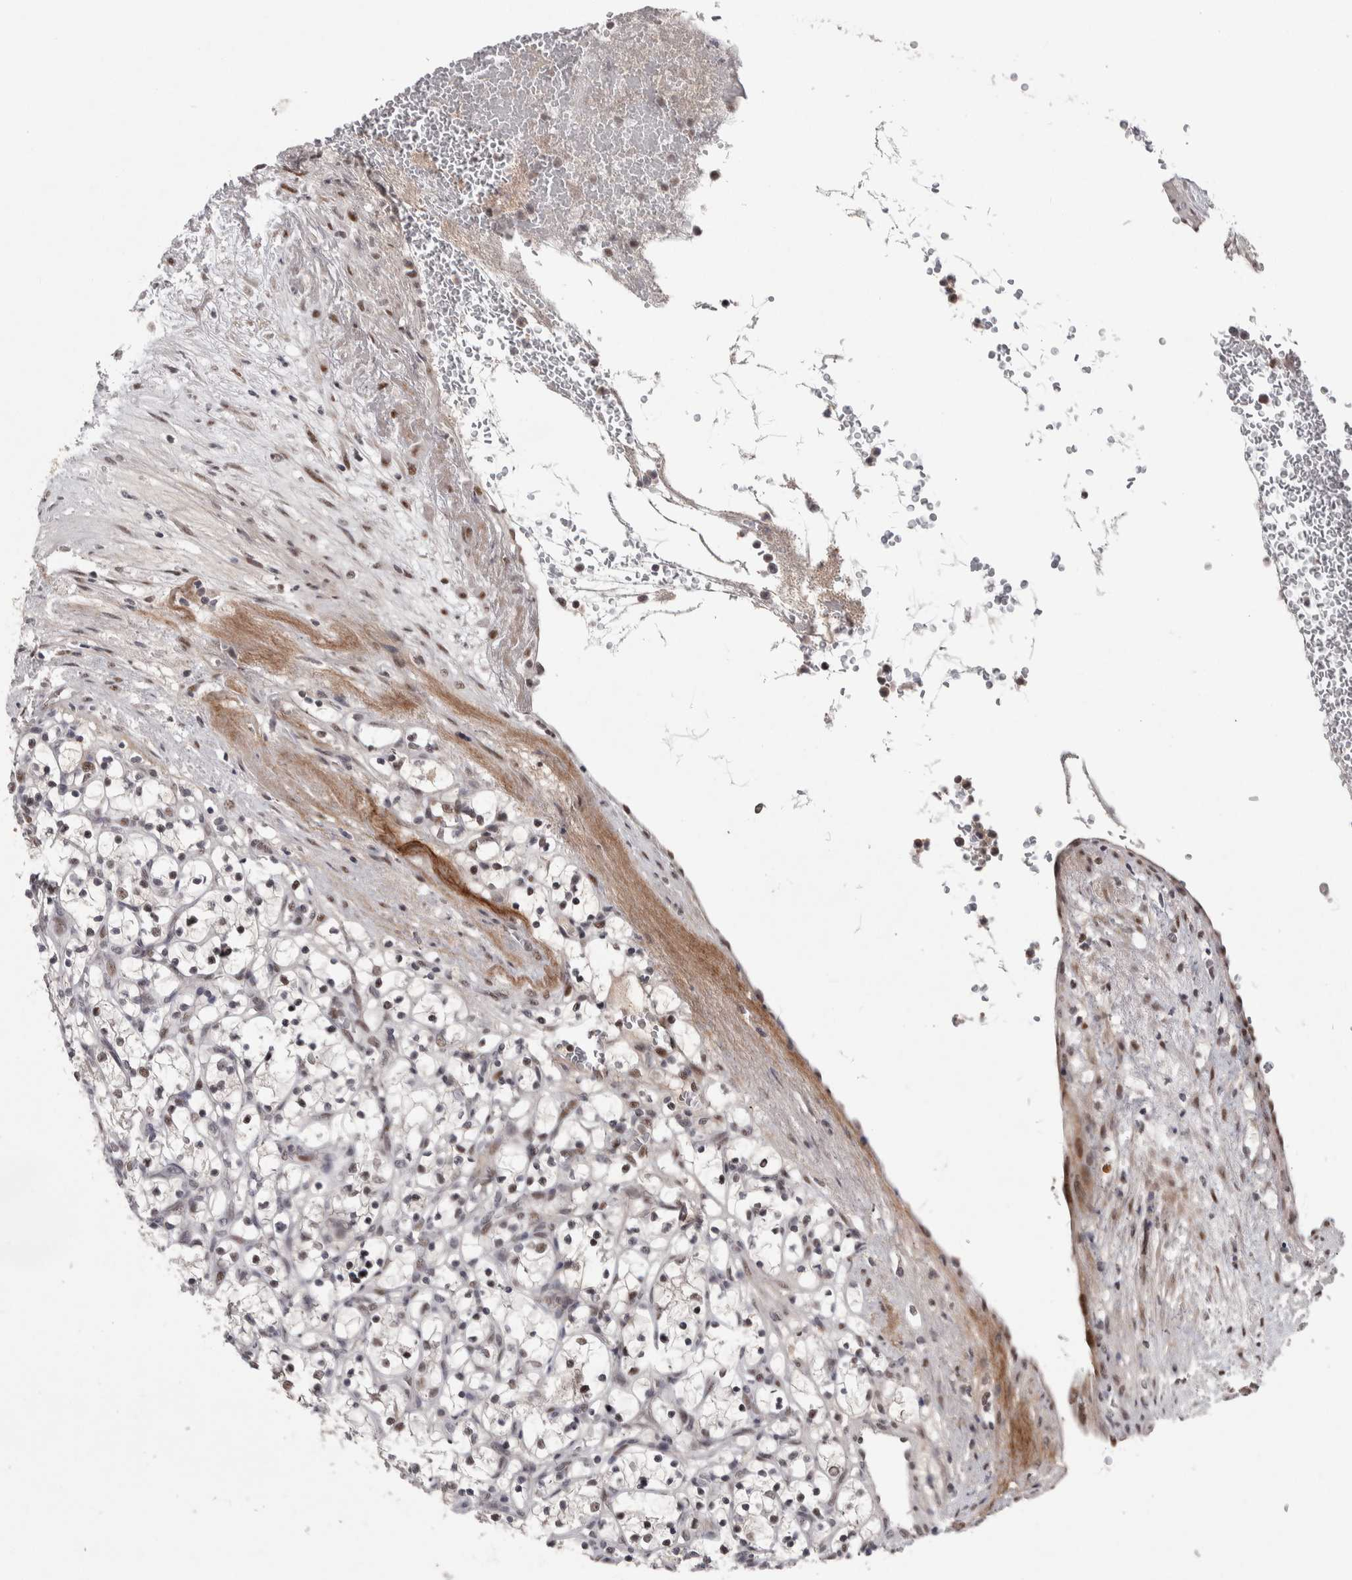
{"staining": {"intensity": "weak", "quantity": ">75%", "location": "nuclear"}, "tissue": "renal cancer", "cell_type": "Tumor cells", "image_type": "cancer", "snomed": [{"axis": "morphology", "description": "Adenocarcinoma, NOS"}, {"axis": "topography", "description": "Kidney"}], "caption": "IHC histopathology image of neoplastic tissue: renal cancer stained using IHC shows low levels of weak protein expression localized specifically in the nuclear of tumor cells, appearing as a nuclear brown color.", "gene": "ASPN", "patient": {"sex": "female", "age": 69}}